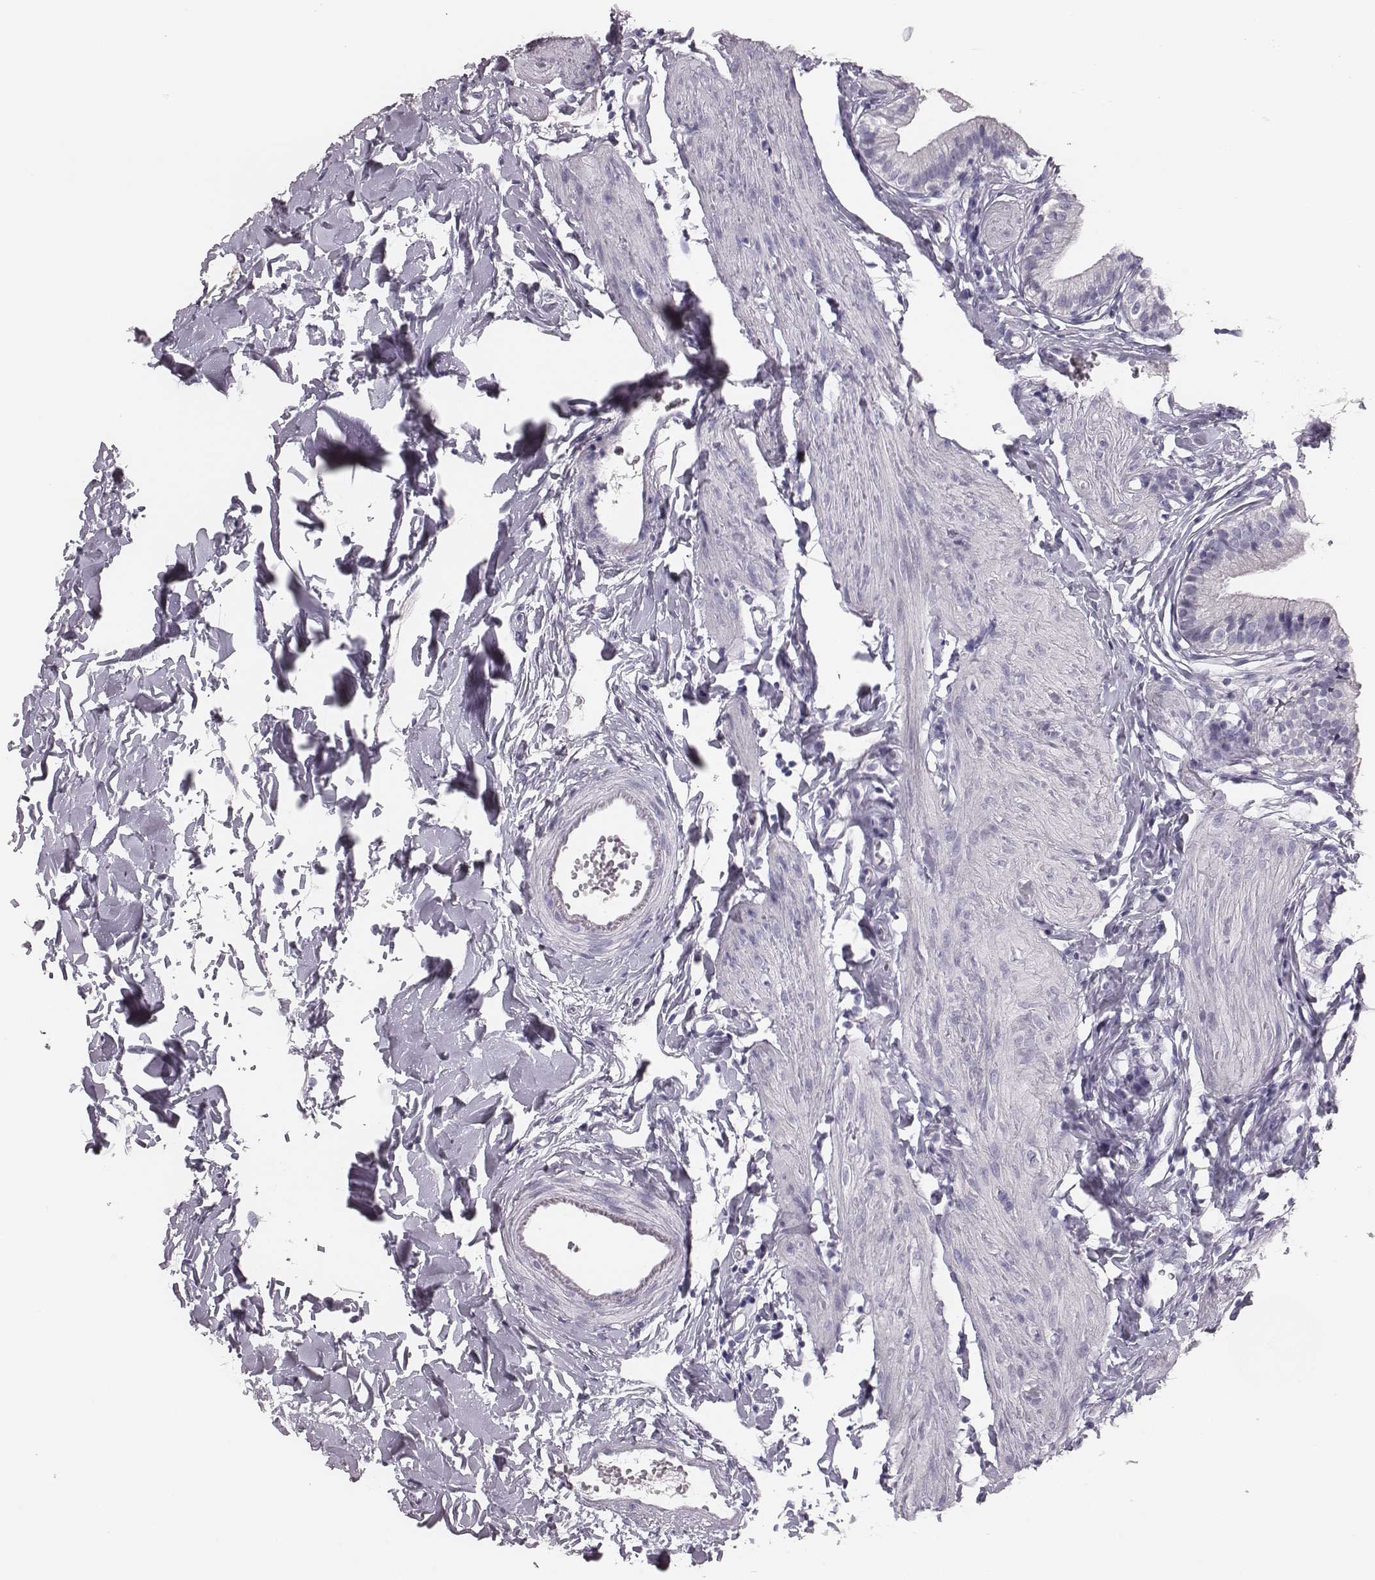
{"staining": {"intensity": "negative", "quantity": "none", "location": "none"}, "tissue": "gallbladder", "cell_type": "Glandular cells", "image_type": "normal", "snomed": [{"axis": "morphology", "description": "Normal tissue, NOS"}, {"axis": "topography", "description": "Gallbladder"}], "caption": "Normal gallbladder was stained to show a protein in brown. There is no significant expression in glandular cells.", "gene": "CSH1", "patient": {"sex": "female", "age": 47}}